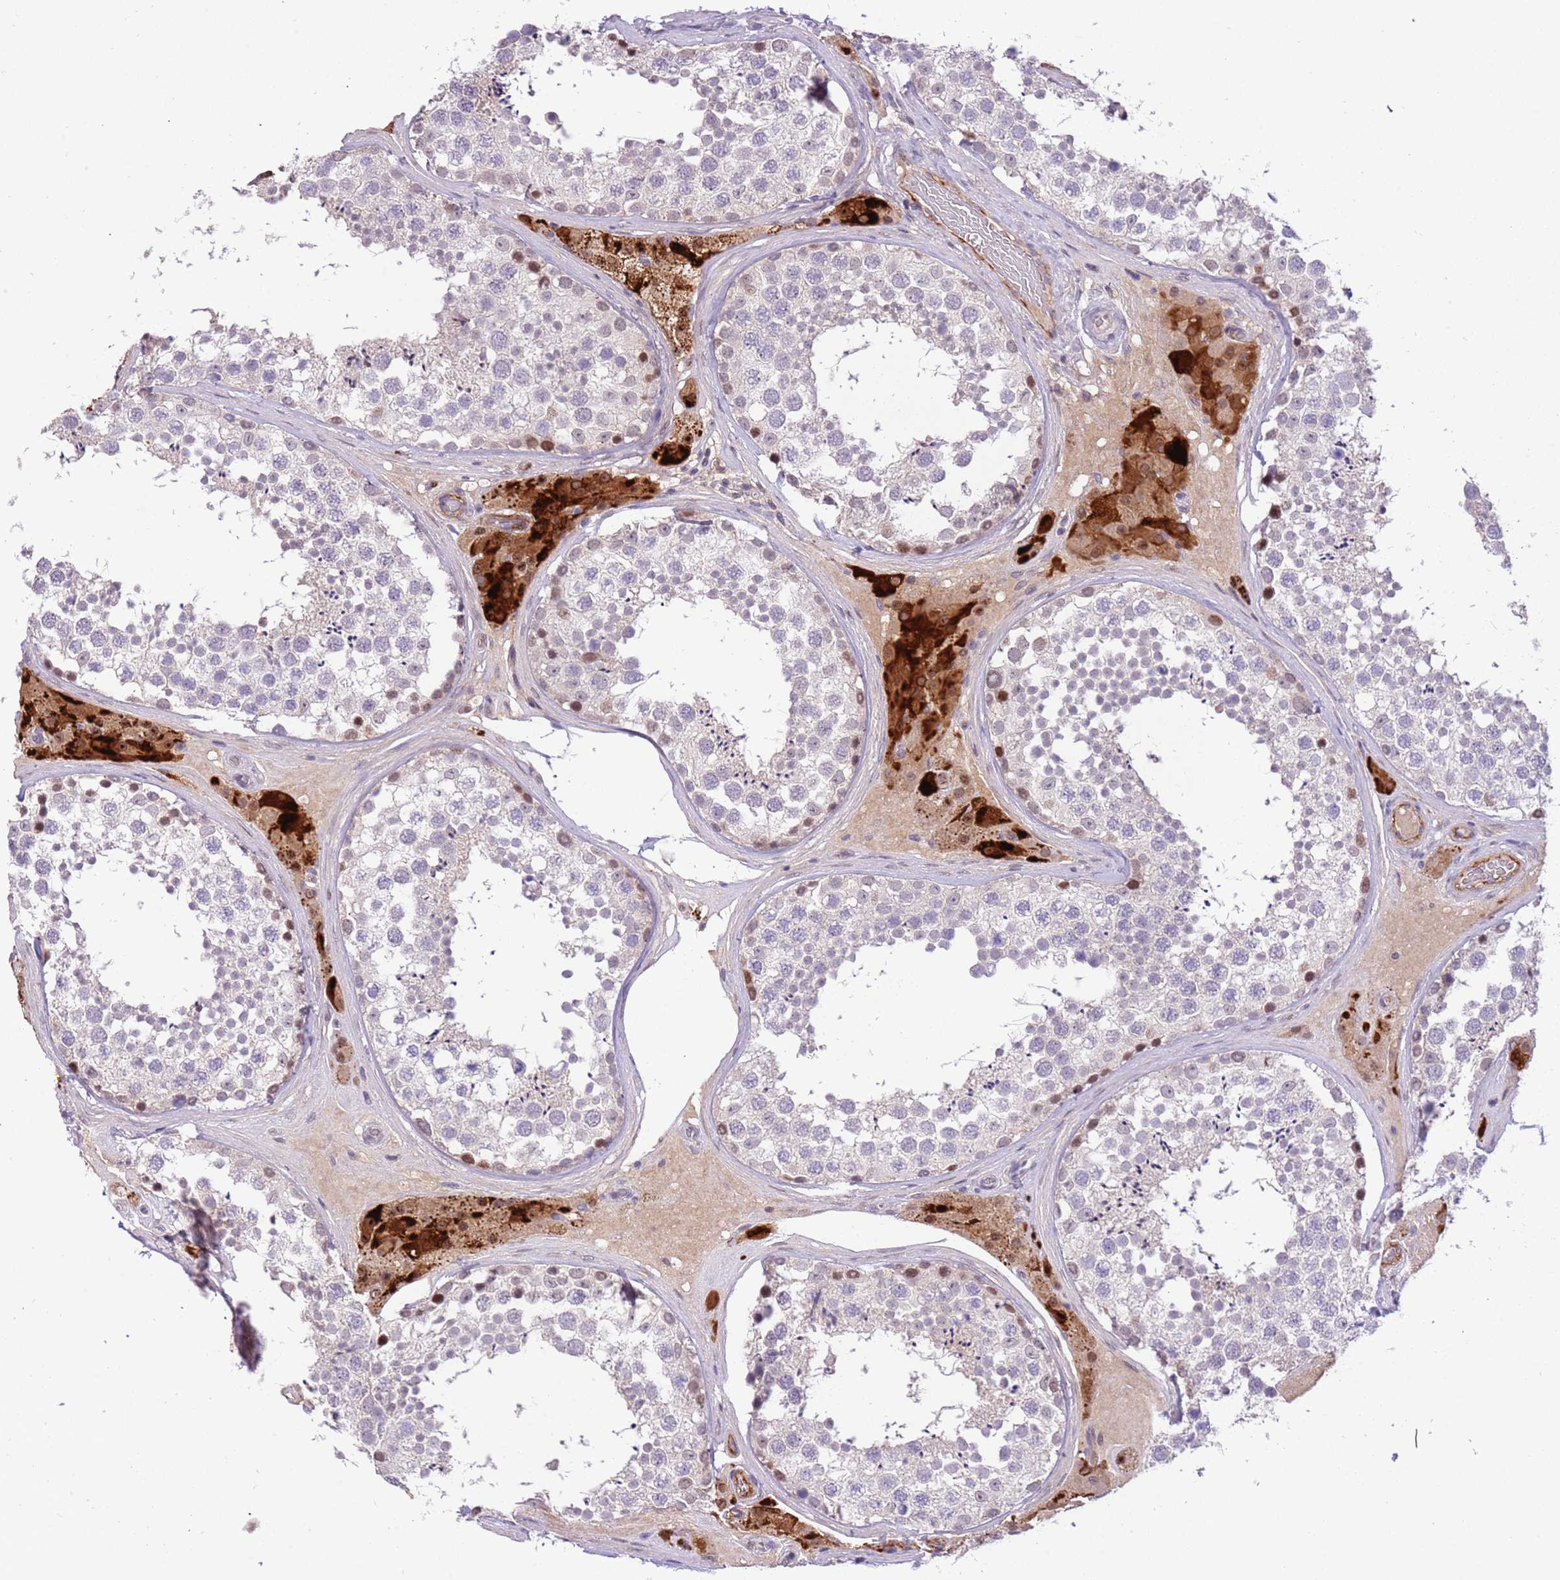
{"staining": {"intensity": "moderate", "quantity": "<25%", "location": "cytoplasmic/membranous,nuclear"}, "tissue": "testis", "cell_type": "Cells in seminiferous ducts", "image_type": "normal", "snomed": [{"axis": "morphology", "description": "Normal tissue, NOS"}, {"axis": "topography", "description": "Testis"}], "caption": "Protein expression analysis of unremarkable human testis reveals moderate cytoplasmic/membranous,nuclear positivity in about <25% of cells in seminiferous ducts.", "gene": "MAGEF1", "patient": {"sex": "male", "age": 46}}